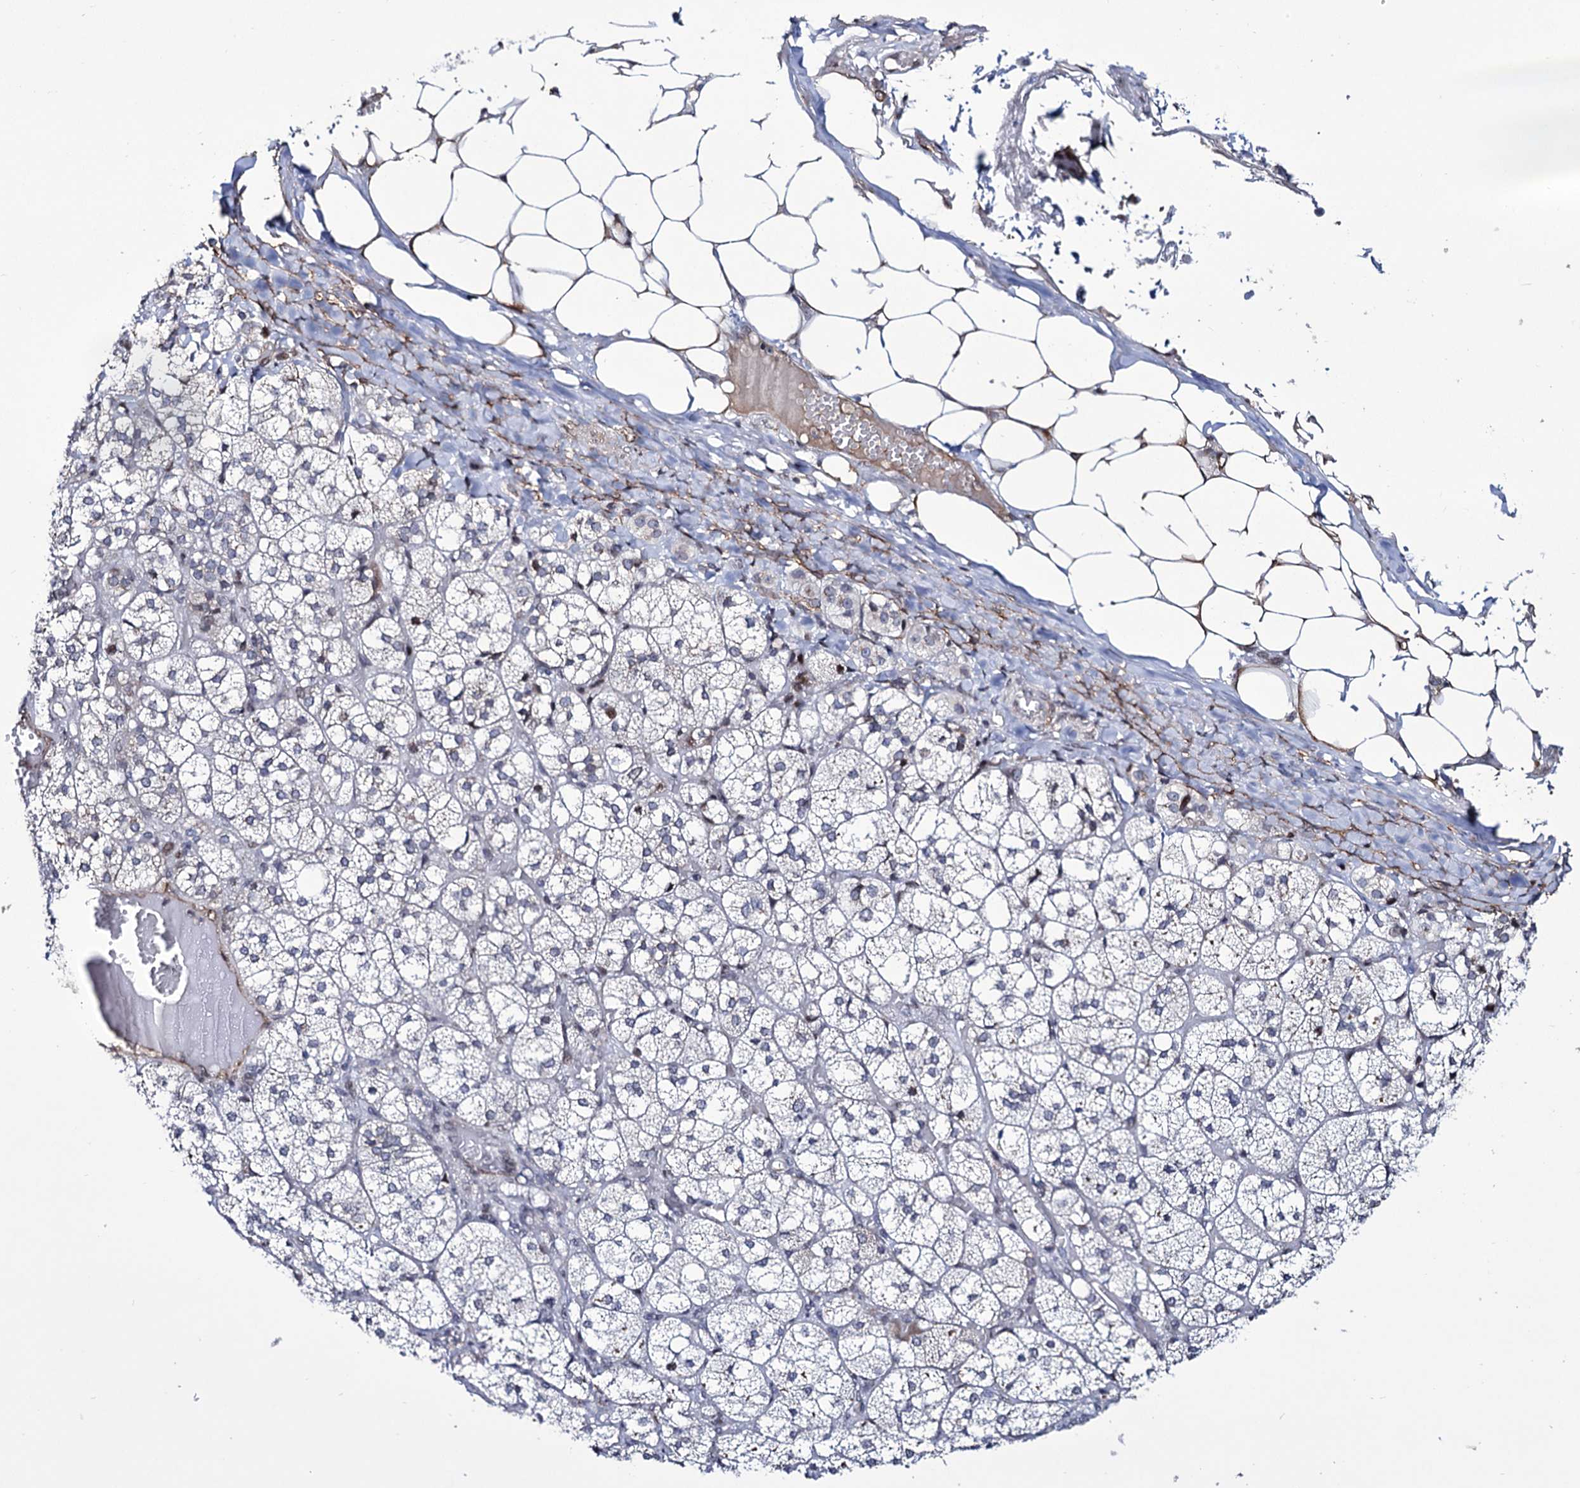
{"staining": {"intensity": "moderate", "quantity": "<25%", "location": "cytoplasmic/membranous,nuclear"}, "tissue": "adrenal gland", "cell_type": "Glandular cells", "image_type": "normal", "snomed": [{"axis": "morphology", "description": "Normal tissue, NOS"}, {"axis": "topography", "description": "Adrenal gland"}], "caption": "Immunohistochemistry (IHC) (DAB (3,3'-diaminobenzidine)) staining of benign adrenal gland exhibits moderate cytoplasmic/membranous,nuclear protein expression in approximately <25% of glandular cells. The staining was performed using DAB (3,3'-diaminobenzidine) to visualize the protein expression in brown, while the nuclei were stained in blue with hematoxylin (Magnification: 20x).", "gene": "ZC3H12C", "patient": {"sex": "female", "age": 61}}